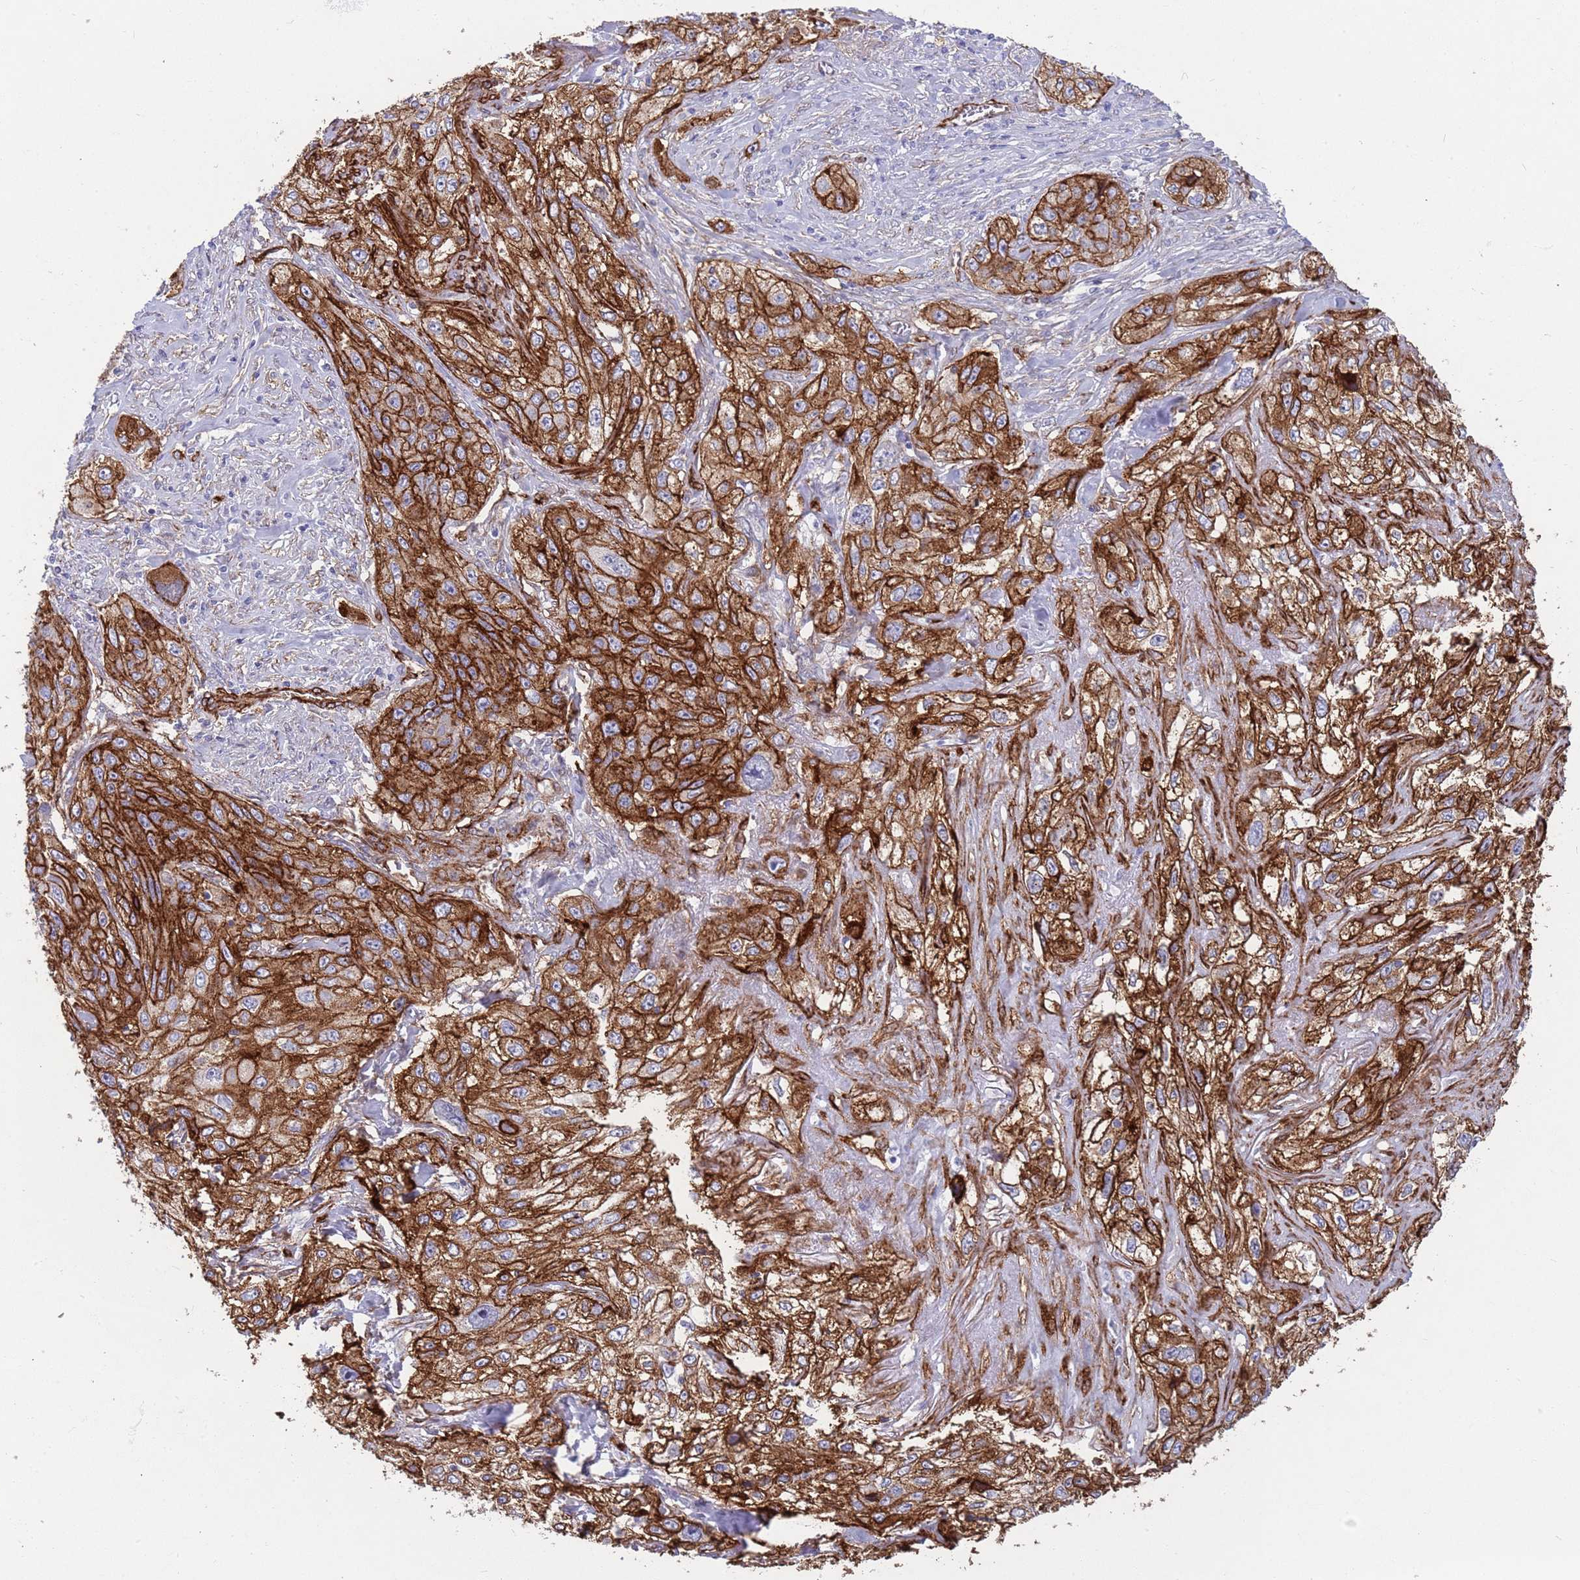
{"staining": {"intensity": "strong", "quantity": "25%-75%", "location": "cytoplasmic/membranous"}, "tissue": "lung cancer", "cell_type": "Tumor cells", "image_type": "cancer", "snomed": [{"axis": "morphology", "description": "Squamous cell carcinoma, NOS"}, {"axis": "topography", "description": "Lung"}], "caption": "Protein positivity by immunohistochemistry (IHC) reveals strong cytoplasmic/membranous expression in about 25%-75% of tumor cells in lung cancer (squamous cell carcinoma).", "gene": "CAV2", "patient": {"sex": "female", "age": 69}}